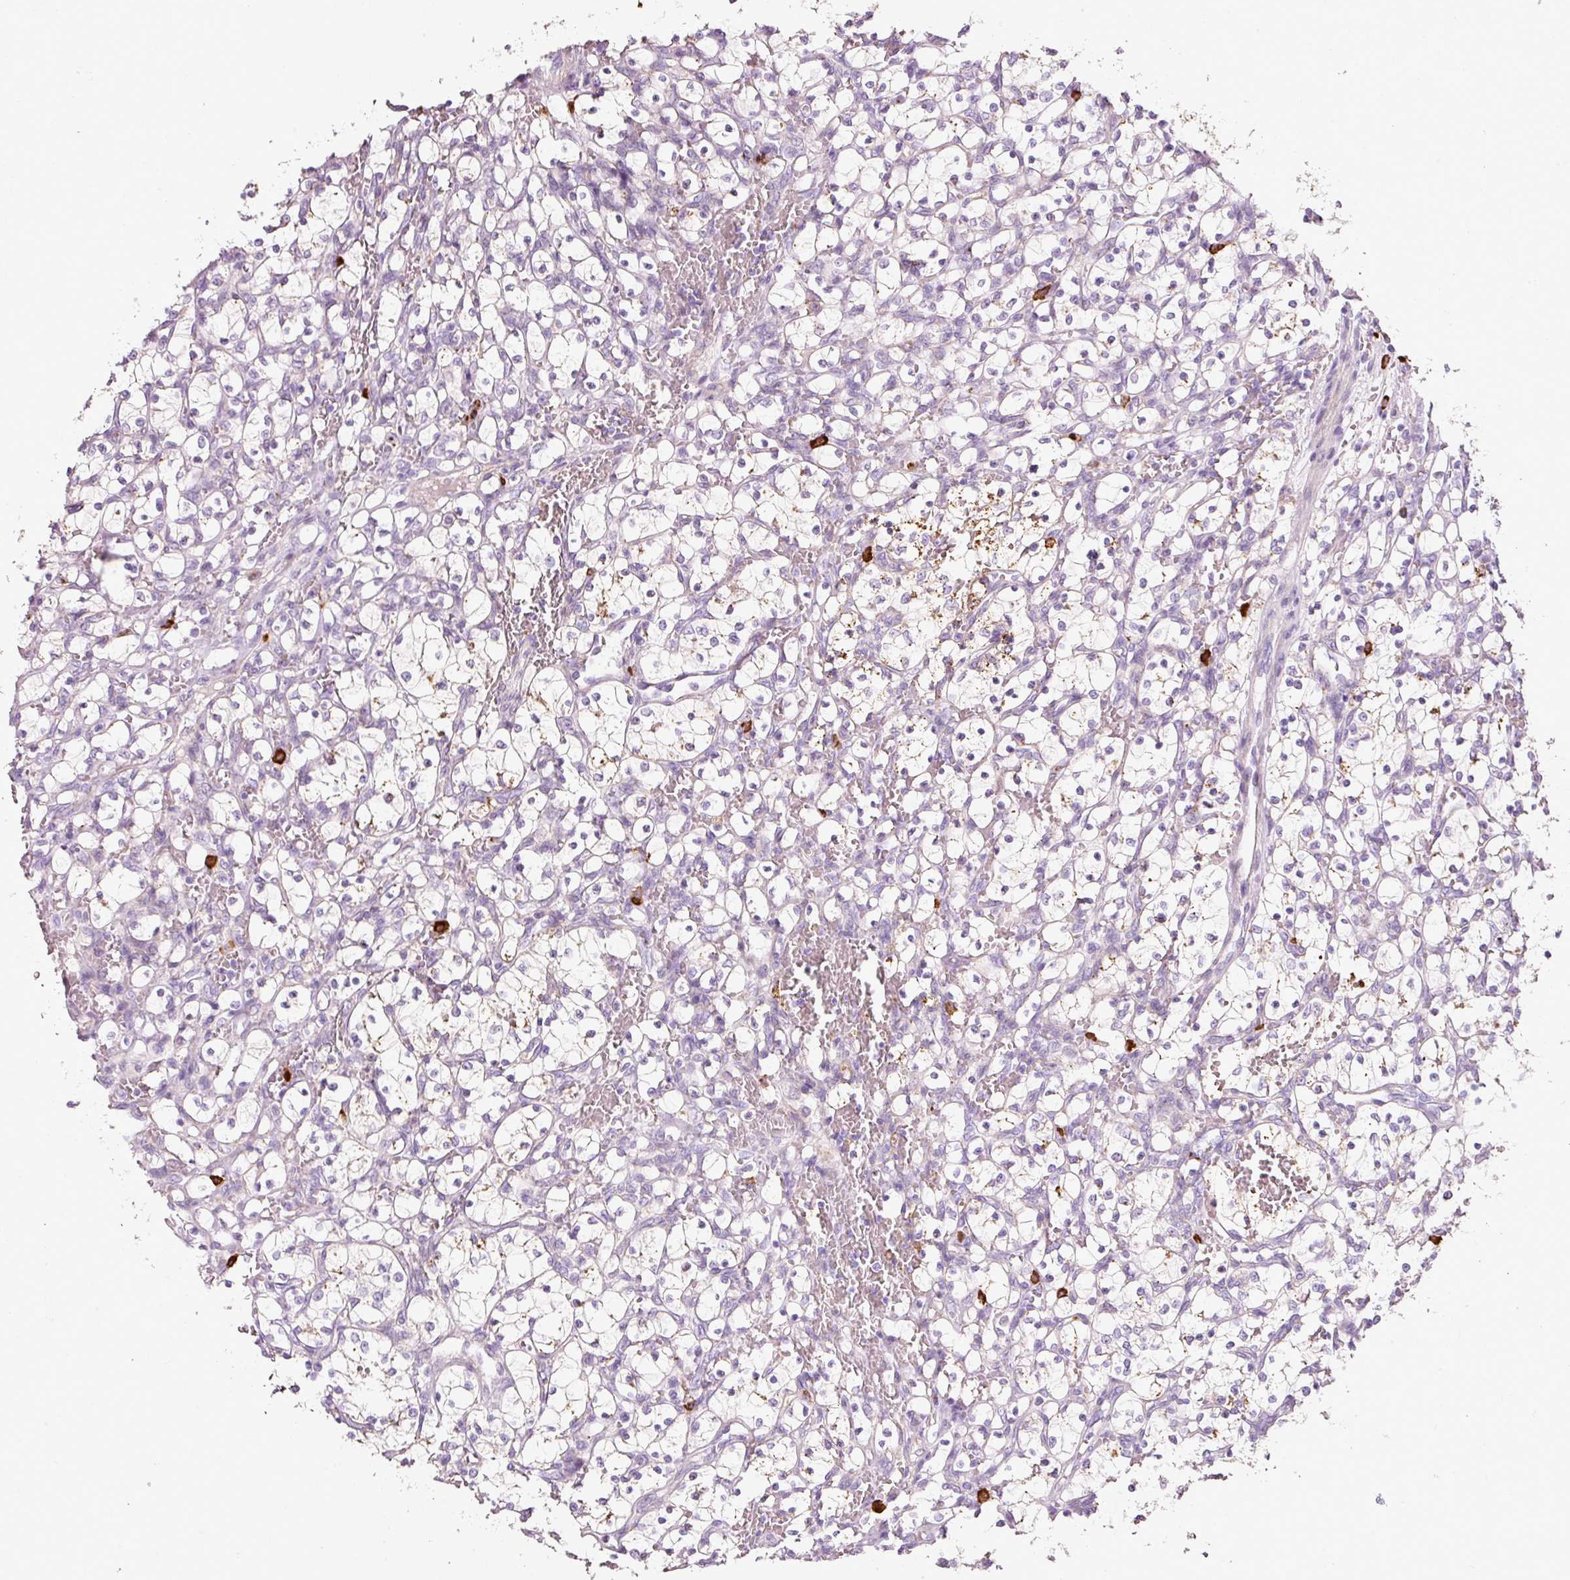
{"staining": {"intensity": "negative", "quantity": "none", "location": "none"}, "tissue": "renal cancer", "cell_type": "Tumor cells", "image_type": "cancer", "snomed": [{"axis": "morphology", "description": "Adenocarcinoma, NOS"}, {"axis": "topography", "description": "Kidney"}], "caption": "Tumor cells show no significant protein staining in adenocarcinoma (renal). The staining was performed using DAB (3,3'-diaminobenzidine) to visualize the protein expression in brown, while the nuclei were stained in blue with hematoxylin (Magnification: 20x).", "gene": "TMC8", "patient": {"sex": "female", "age": 69}}